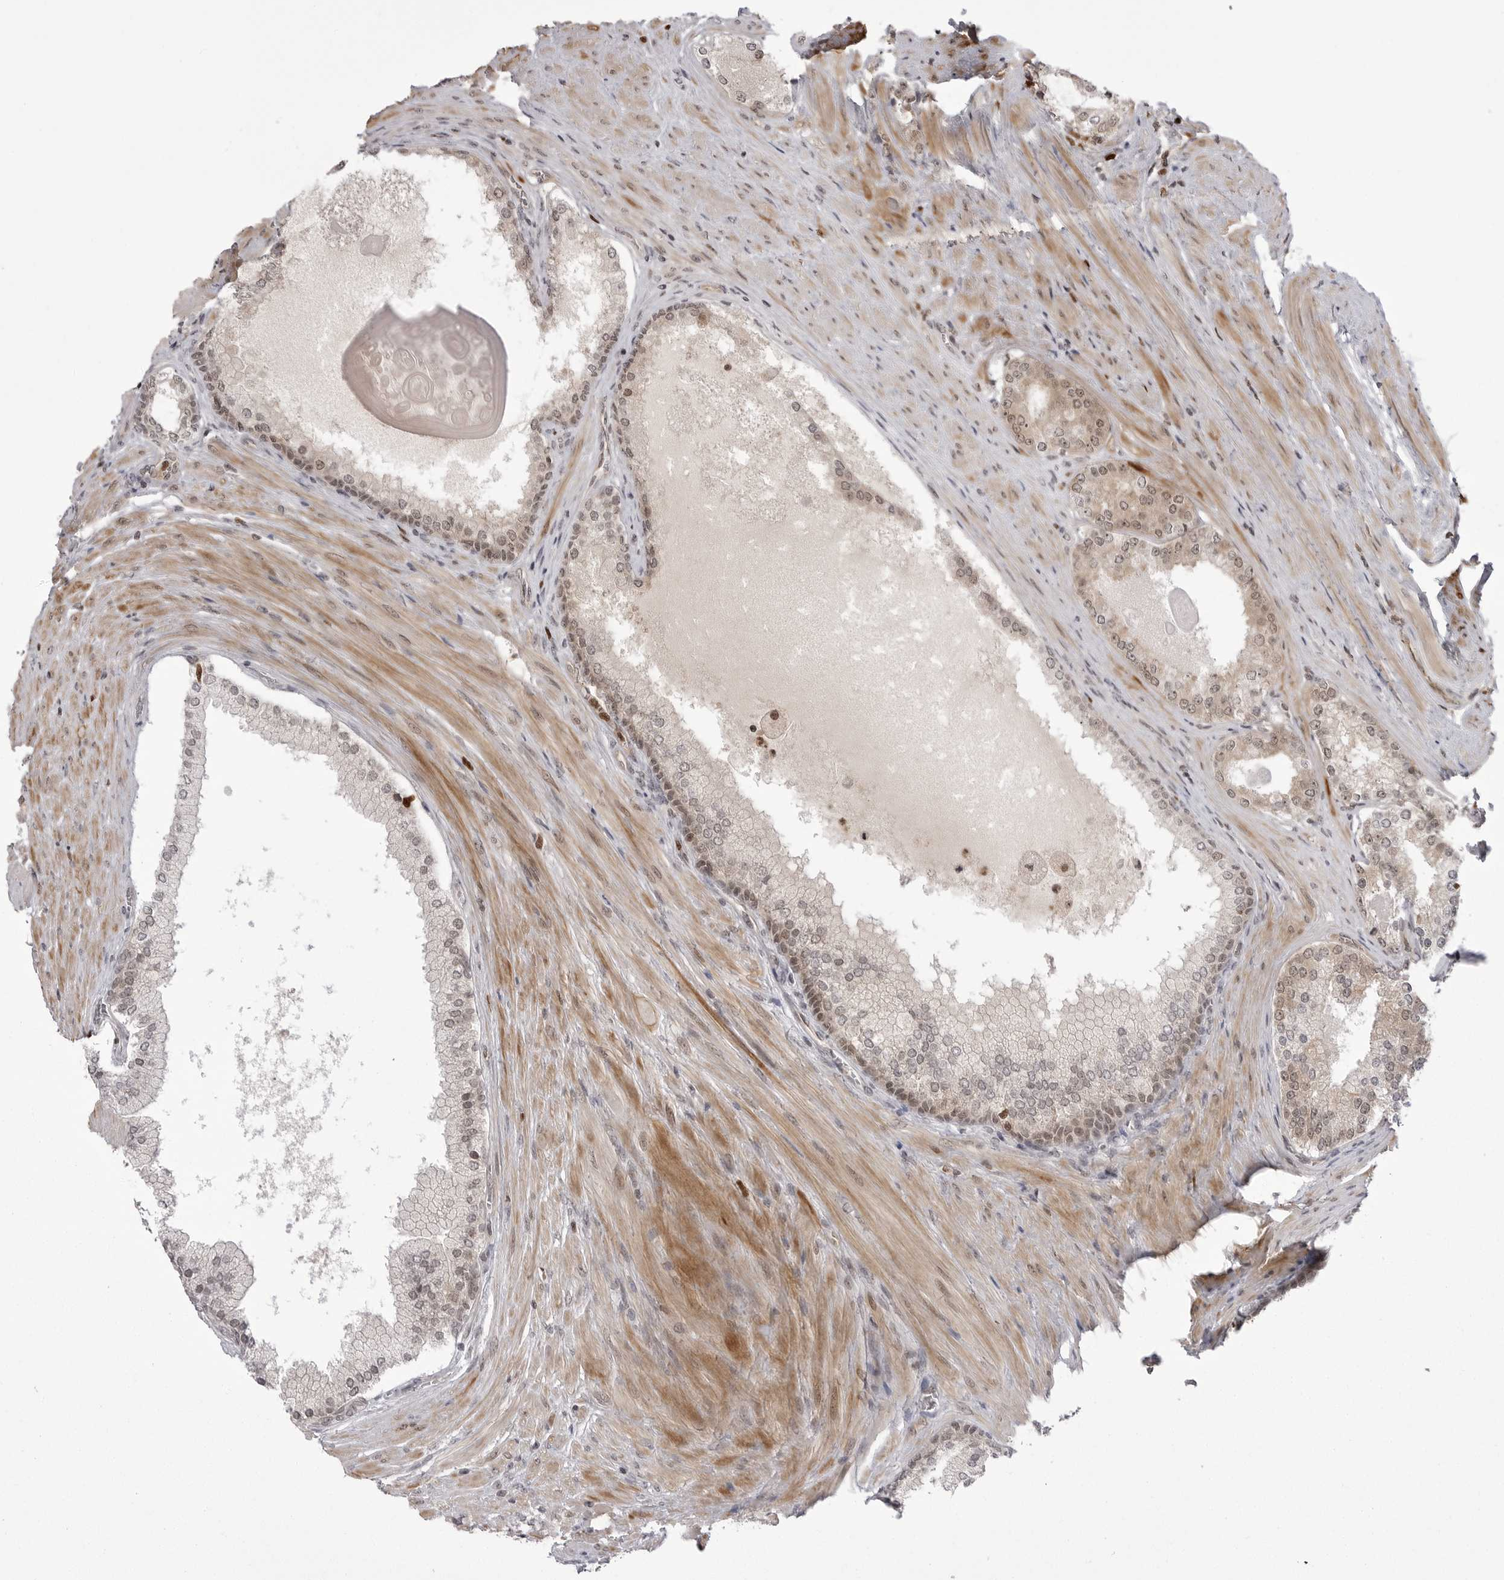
{"staining": {"intensity": "weak", "quantity": "25%-75%", "location": "cytoplasmic/membranous,nuclear"}, "tissue": "prostate cancer", "cell_type": "Tumor cells", "image_type": "cancer", "snomed": [{"axis": "morphology", "description": "Adenocarcinoma, High grade"}, {"axis": "topography", "description": "Prostate"}], "caption": "IHC (DAB (3,3'-diaminobenzidine)) staining of prostate cancer exhibits weak cytoplasmic/membranous and nuclear protein staining in about 25%-75% of tumor cells.", "gene": "PTK2B", "patient": {"sex": "male", "age": 60}}